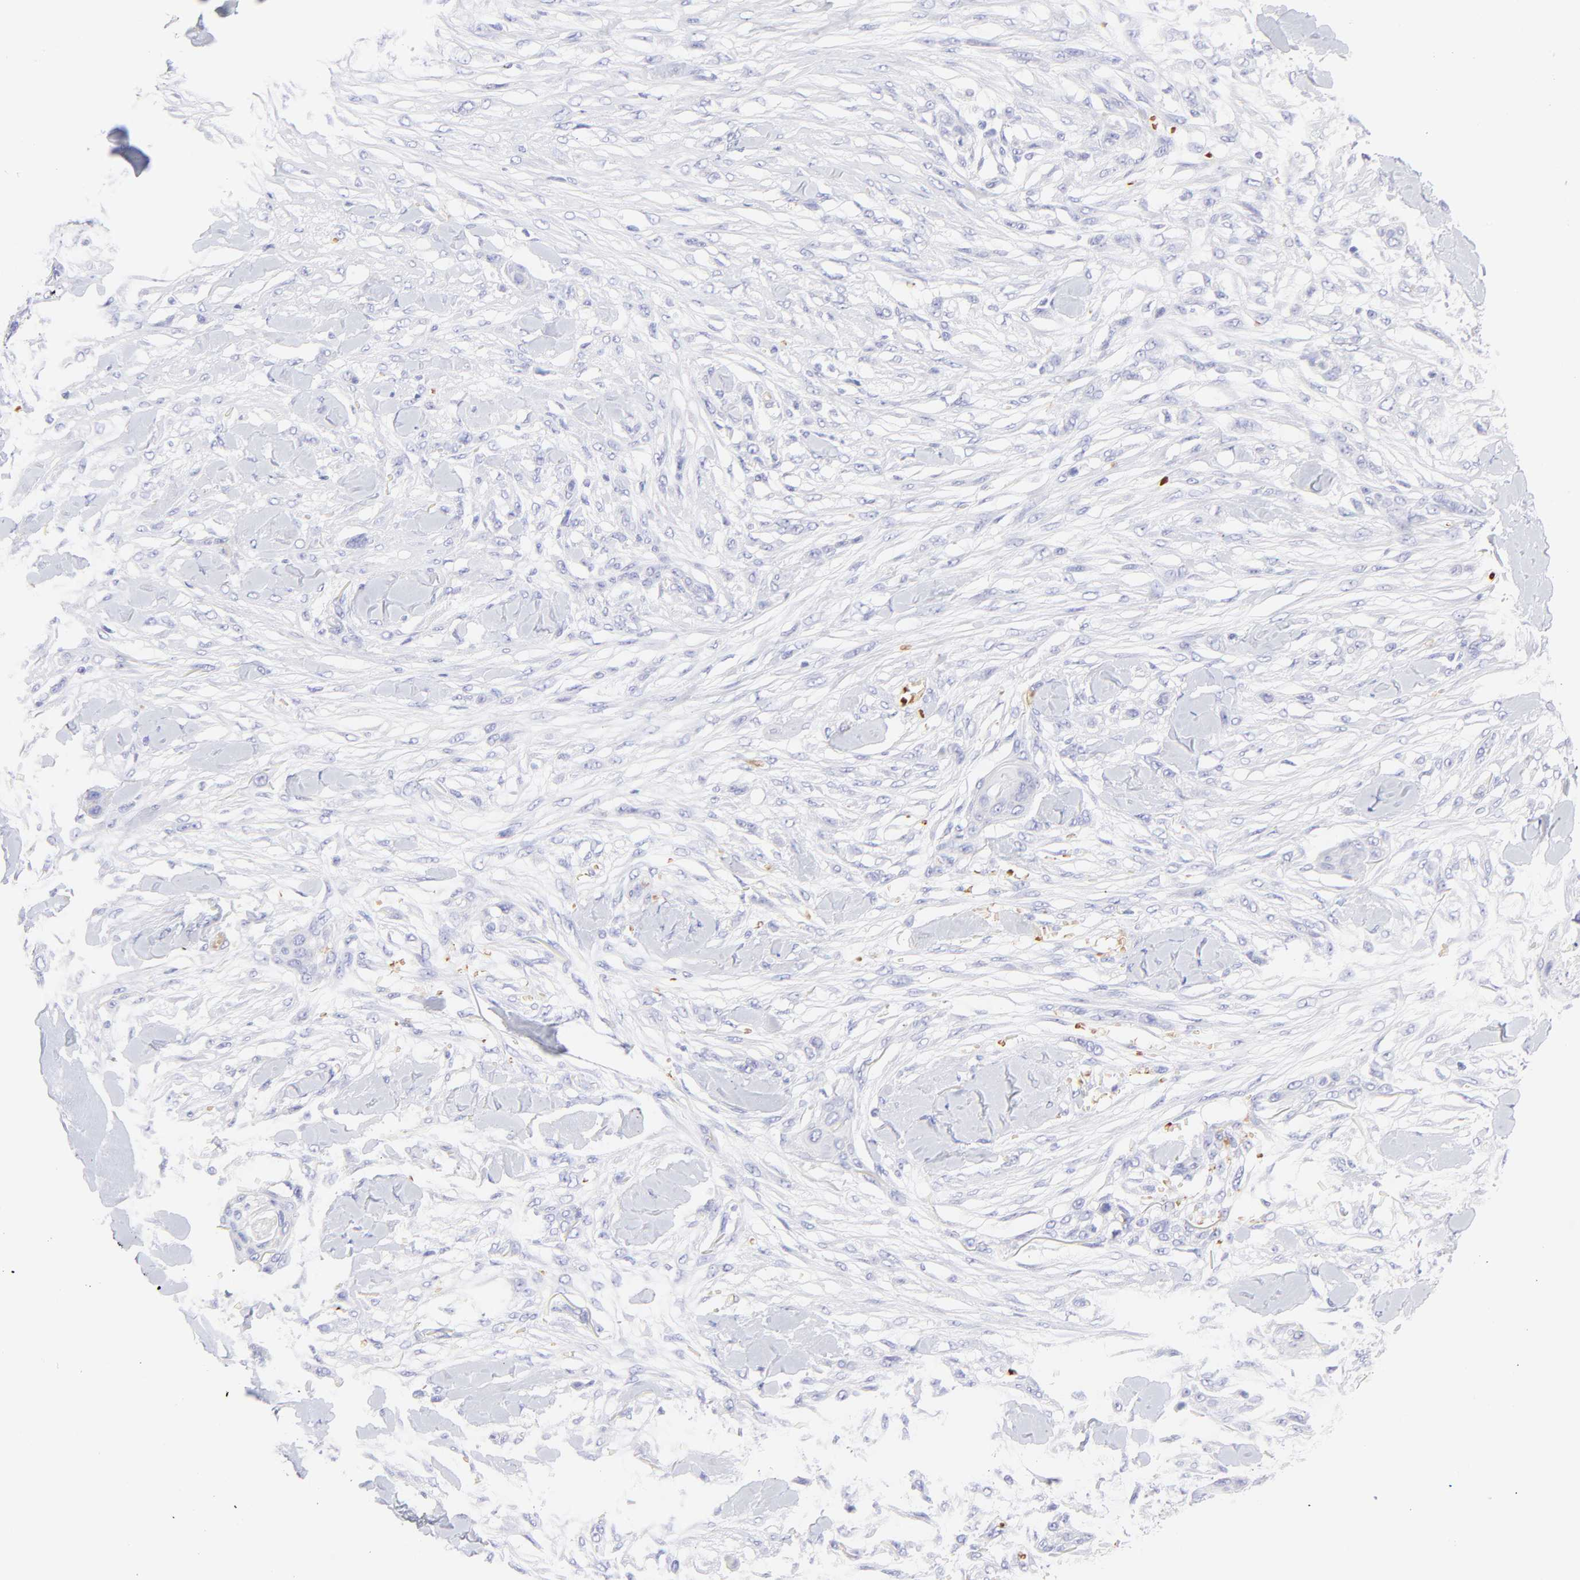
{"staining": {"intensity": "negative", "quantity": "none", "location": "none"}, "tissue": "skin cancer", "cell_type": "Tumor cells", "image_type": "cancer", "snomed": [{"axis": "morphology", "description": "Squamous cell carcinoma, NOS"}, {"axis": "topography", "description": "Skin"}], "caption": "DAB (3,3'-diaminobenzidine) immunohistochemical staining of skin cancer reveals no significant staining in tumor cells.", "gene": "FRMPD3", "patient": {"sex": "female", "age": 59}}